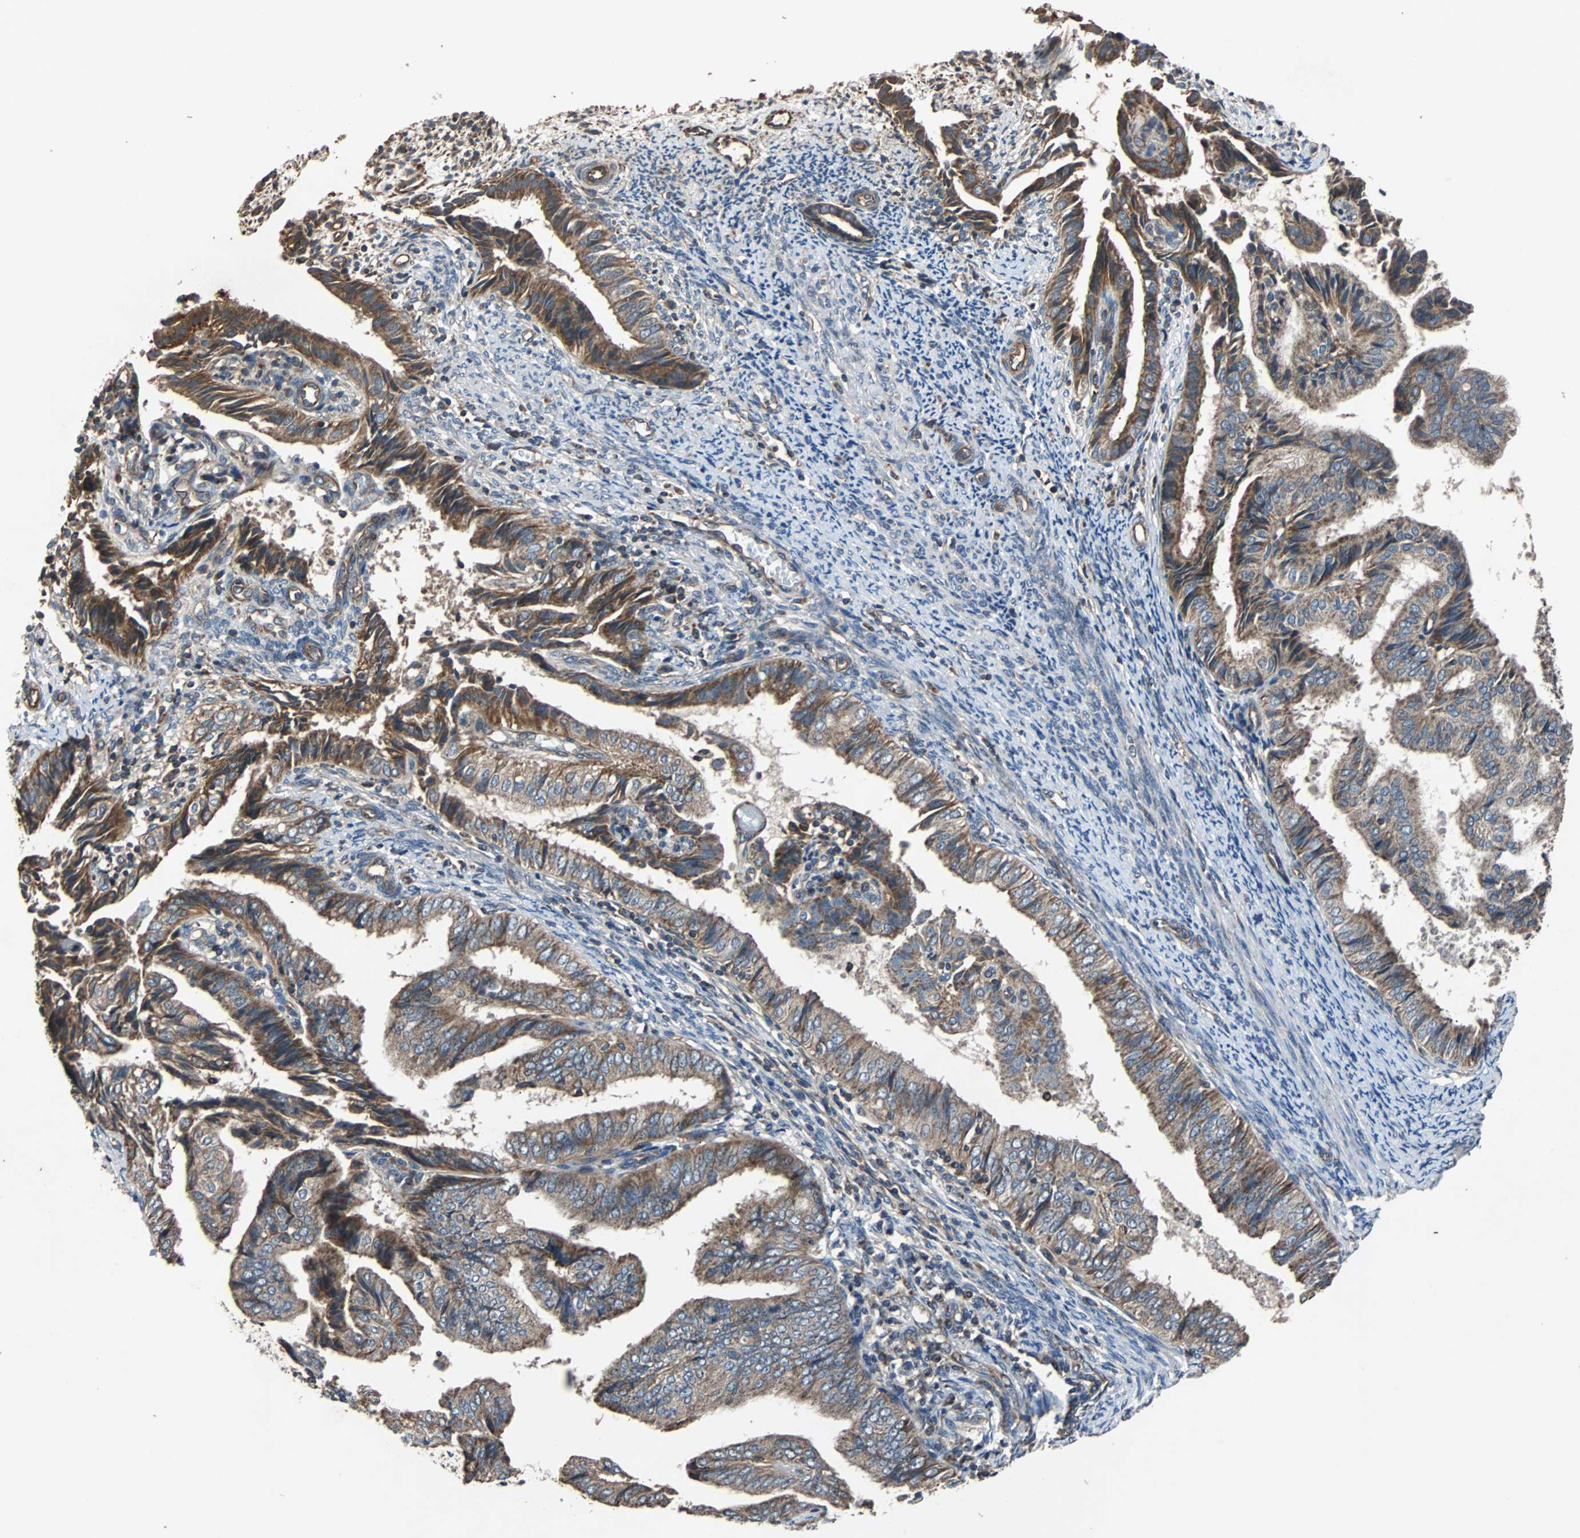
{"staining": {"intensity": "moderate", "quantity": ">75%", "location": "cytoplasmic/membranous"}, "tissue": "endometrial cancer", "cell_type": "Tumor cells", "image_type": "cancer", "snomed": [{"axis": "morphology", "description": "Adenocarcinoma, NOS"}, {"axis": "topography", "description": "Endometrium"}], "caption": "DAB immunohistochemical staining of adenocarcinoma (endometrial) exhibits moderate cytoplasmic/membranous protein positivity in about >75% of tumor cells.", "gene": "ACTR3", "patient": {"sex": "female", "age": 58}}